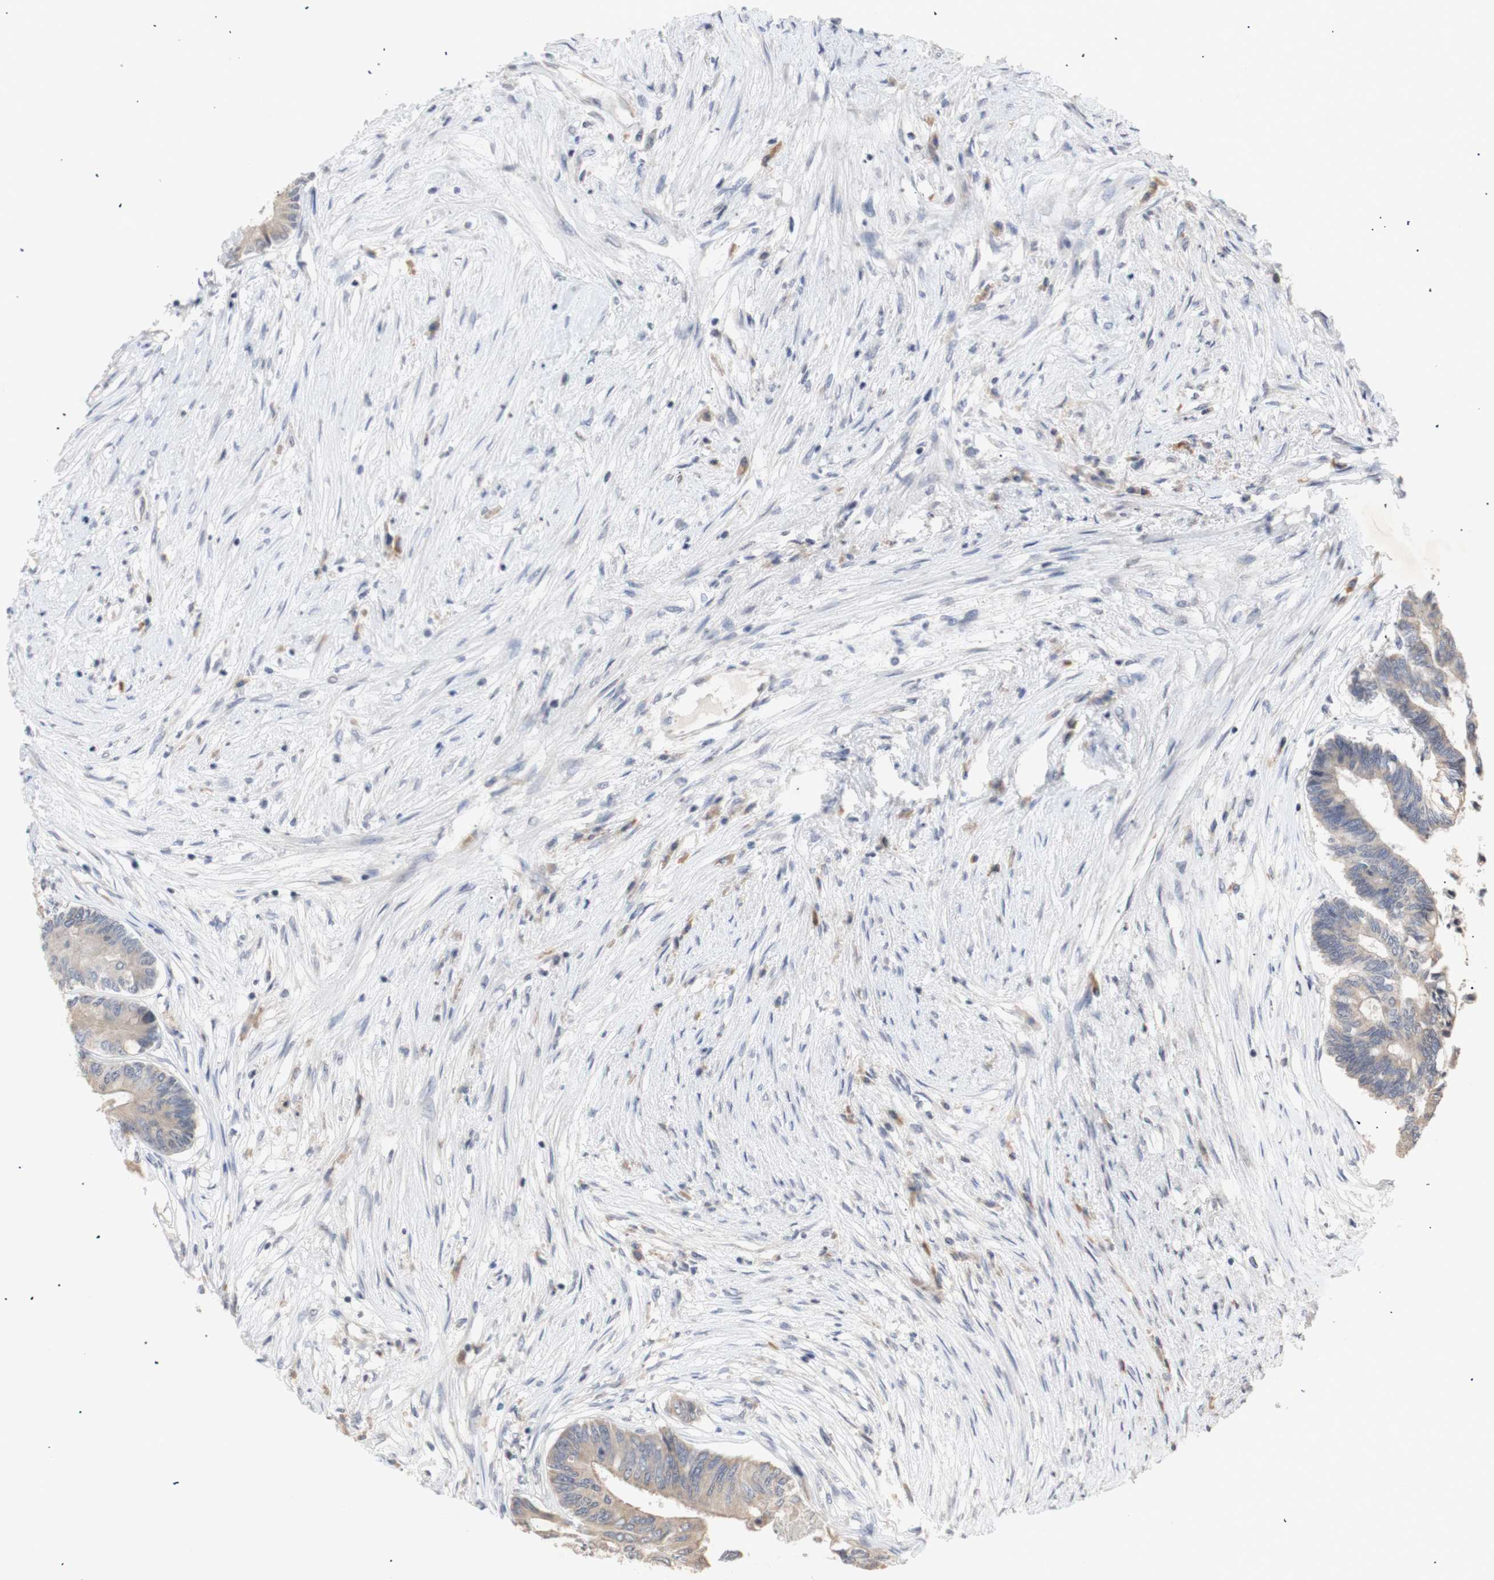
{"staining": {"intensity": "weak", "quantity": ">75%", "location": "cytoplasmic/membranous"}, "tissue": "colorectal cancer", "cell_type": "Tumor cells", "image_type": "cancer", "snomed": [{"axis": "morphology", "description": "Adenocarcinoma, NOS"}, {"axis": "topography", "description": "Rectum"}], "caption": "Tumor cells demonstrate low levels of weak cytoplasmic/membranous expression in approximately >75% of cells in human adenocarcinoma (colorectal).", "gene": "FOSB", "patient": {"sex": "male", "age": 63}}